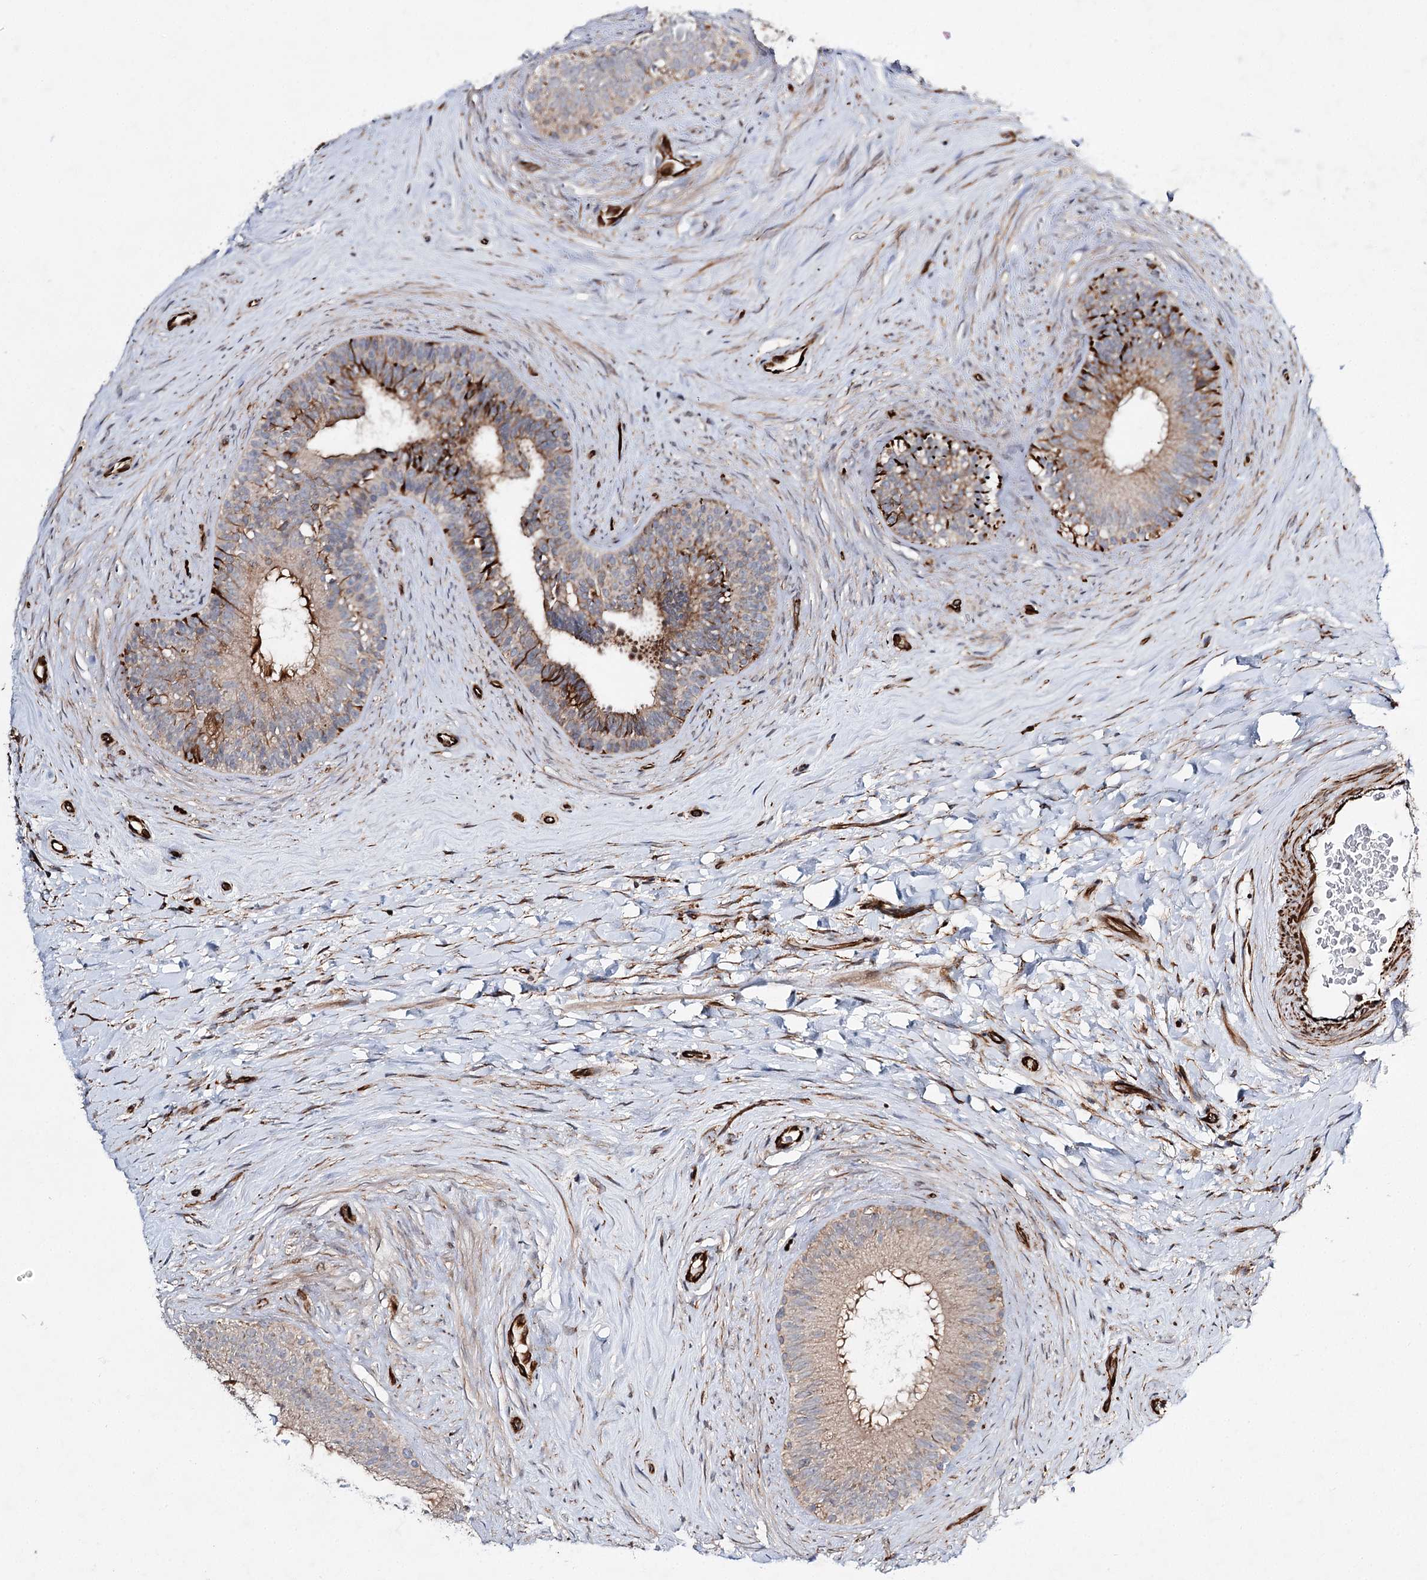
{"staining": {"intensity": "moderate", "quantity": "<25%", "location": "cytoplasmic/membranous"}, "tissue": "epididymis", "cell_type": "Glandular cells", "image_type": "normal", "snomed": [{"axis": "morphology", "description": "Normal tissue, NOS"}, {"axis": "topography", "description": "Epididymis"}], "caption": "Protein expression analysis of normal epididymis displays moderate cytoplasmic/membranous positivity in about <25% of glandular cells.", "gene": "DPEP2", "patient": {"sex": "male", "age": 84}}